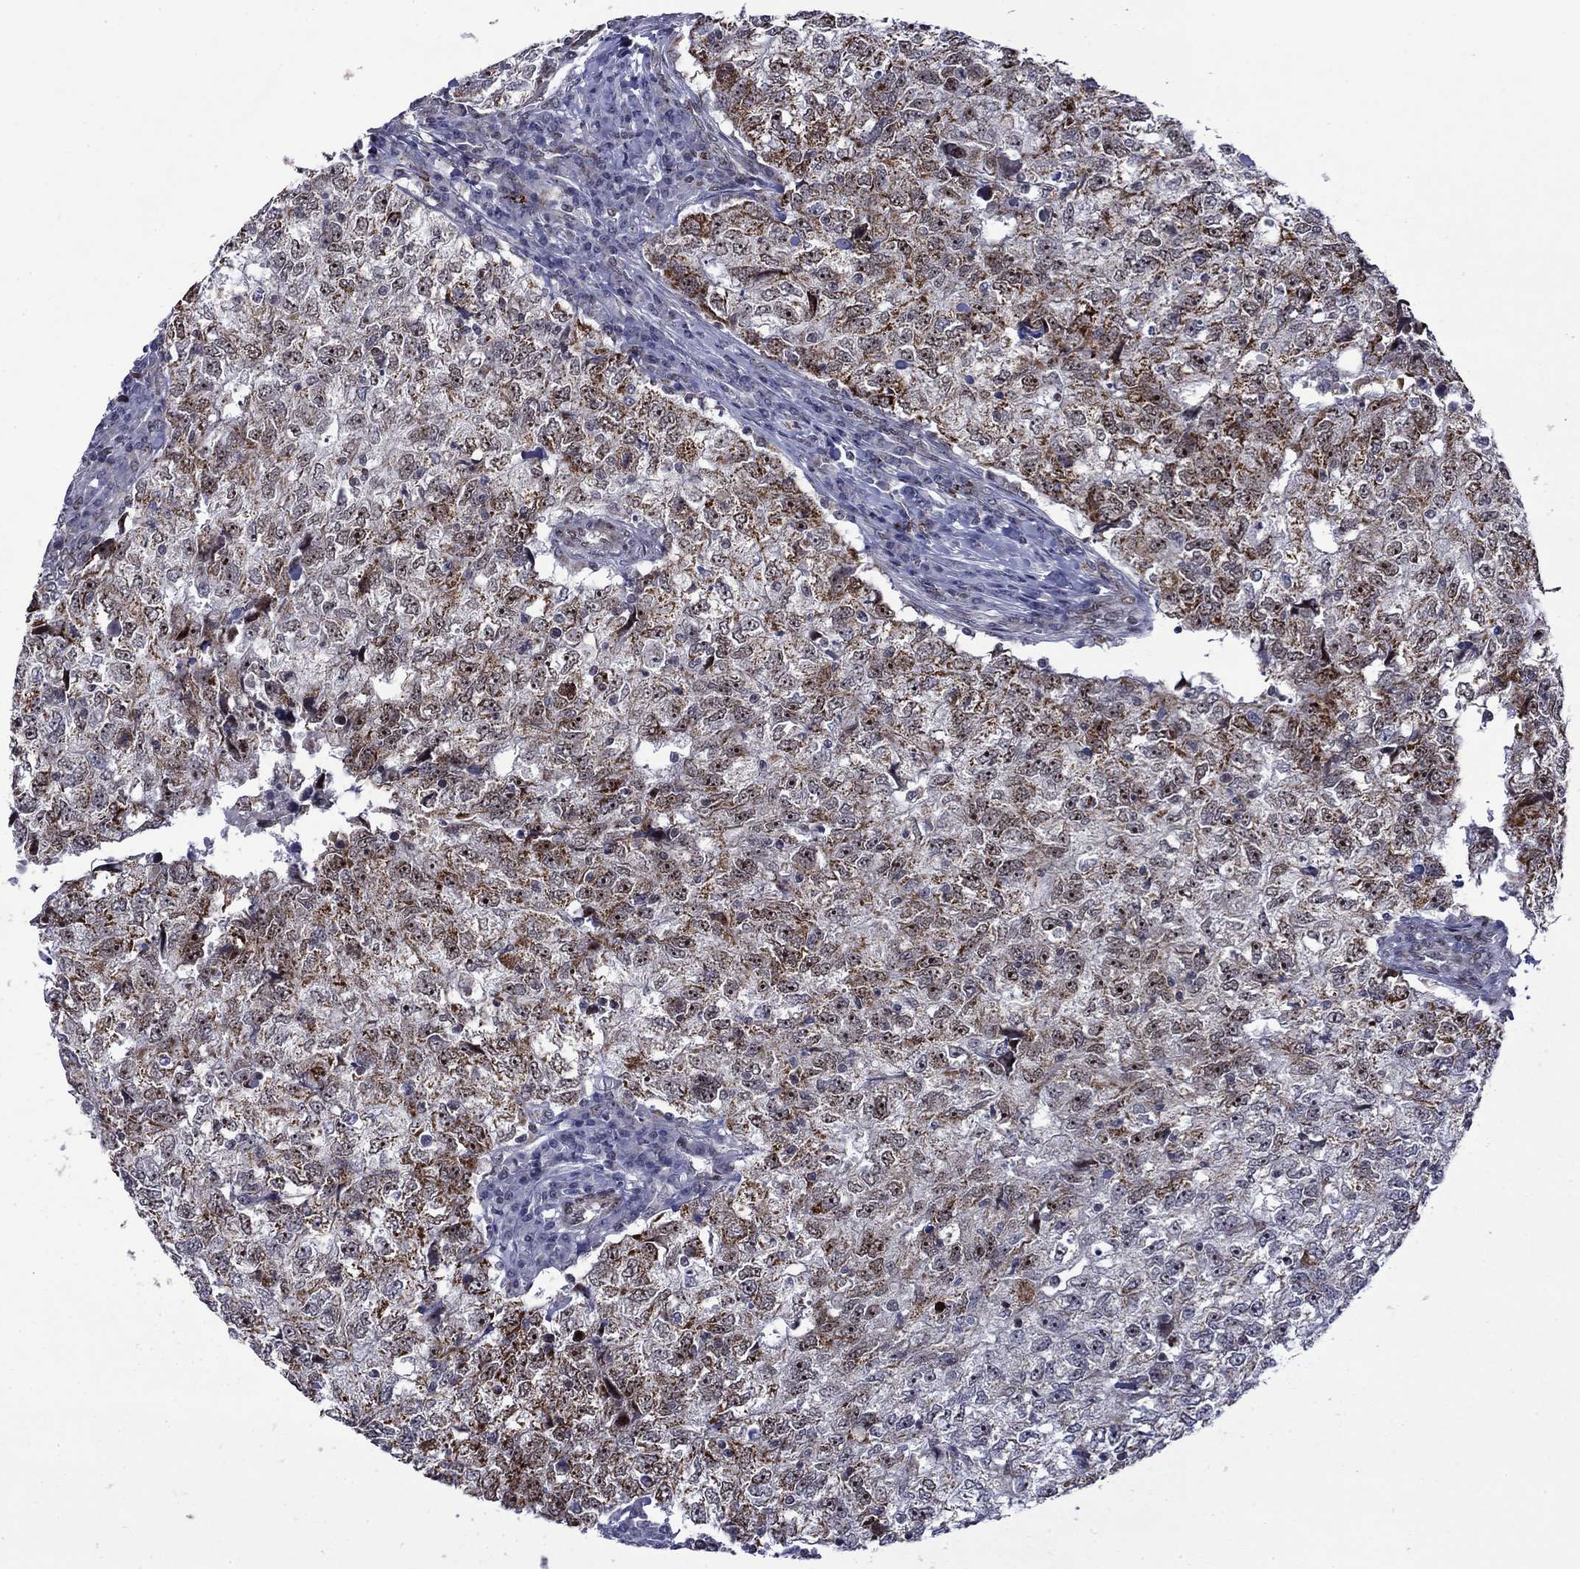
{"staining": {"intensity": "moderate", "quantity": "25%-75%", "location": "cytoplasmic/membranous"}, "tissue": "breast cancer", "cell_type": "Tumor cells", "image_type": "cancer", "snomed": [{"axis": "morphology", "description": "Duct carcinoma"}, {"axis": "topography", "description": "Breast"}], "caption": "This photomicrograph demonstrates breast cancer stained with immunohistochemistry to label a protein in brown. The cytoplasmic/membranous of tumor cells show moderate positivity for the protein. Nuclei are counter-stained blue.", "gene": "SURF2", "patient": {"sex": "female", "age": 30}}